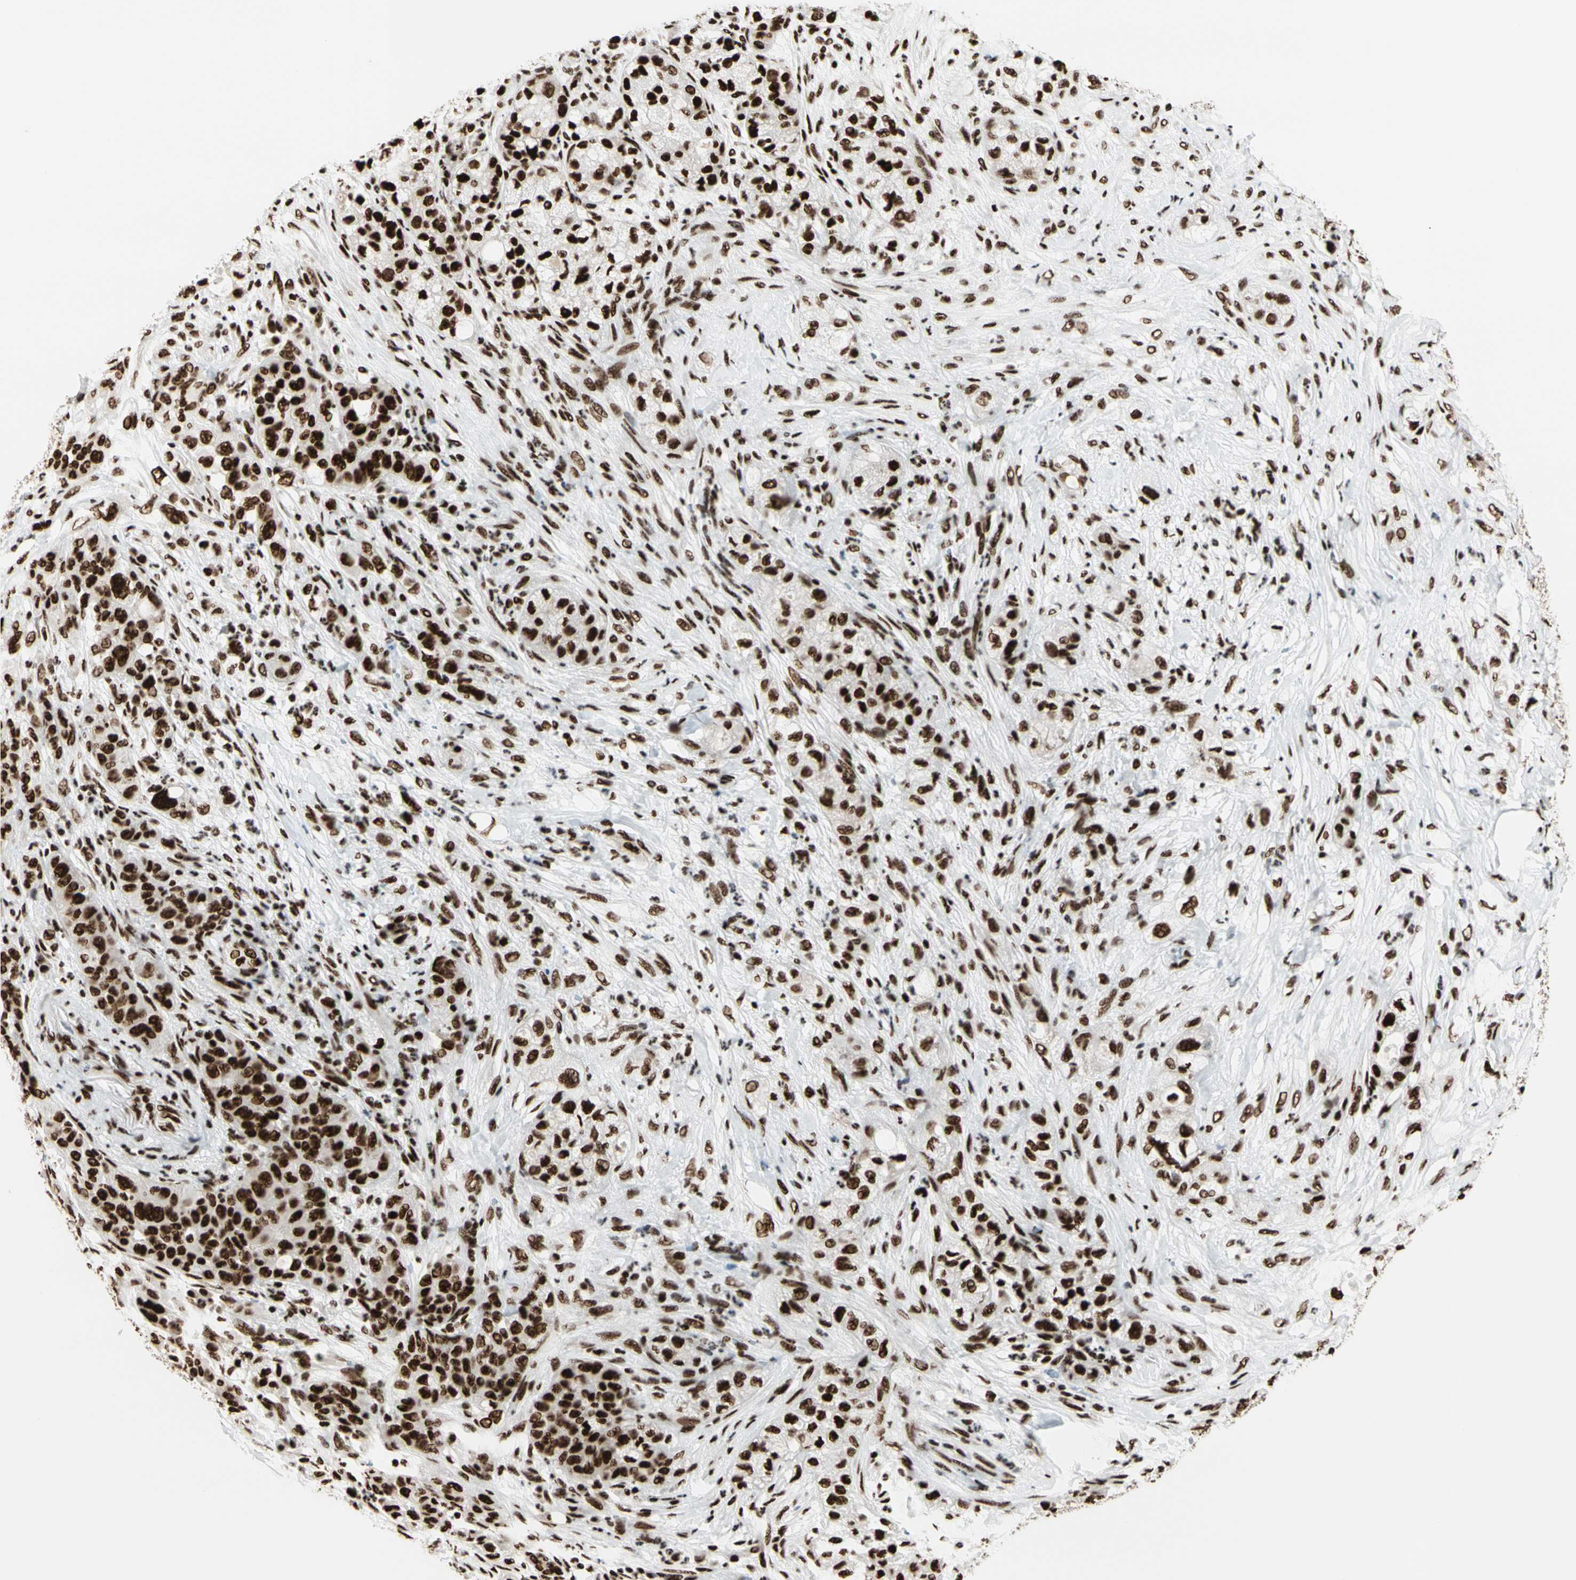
{"staining": {"intensity": "strong", "quantity": ">75%", "location": "nuclear"}, "tissue": "pancreatic cancer", "cell_type": "Tumor cells", "image_type": "cancer", "snomed": [{"axis": "morphology", "description": "Adenocarcinoma, NOS"}, {"axis": "topography", "description": "Pancreas"}], "caption": "Strong nuclear positivity for a protein is seen in about >75% of tumor cells of pancreatic cancer (adenocarcinoma) using immunohistochemistry.", "gene": "CCAR1", "patient": {"sex": "female", "age": 78}}